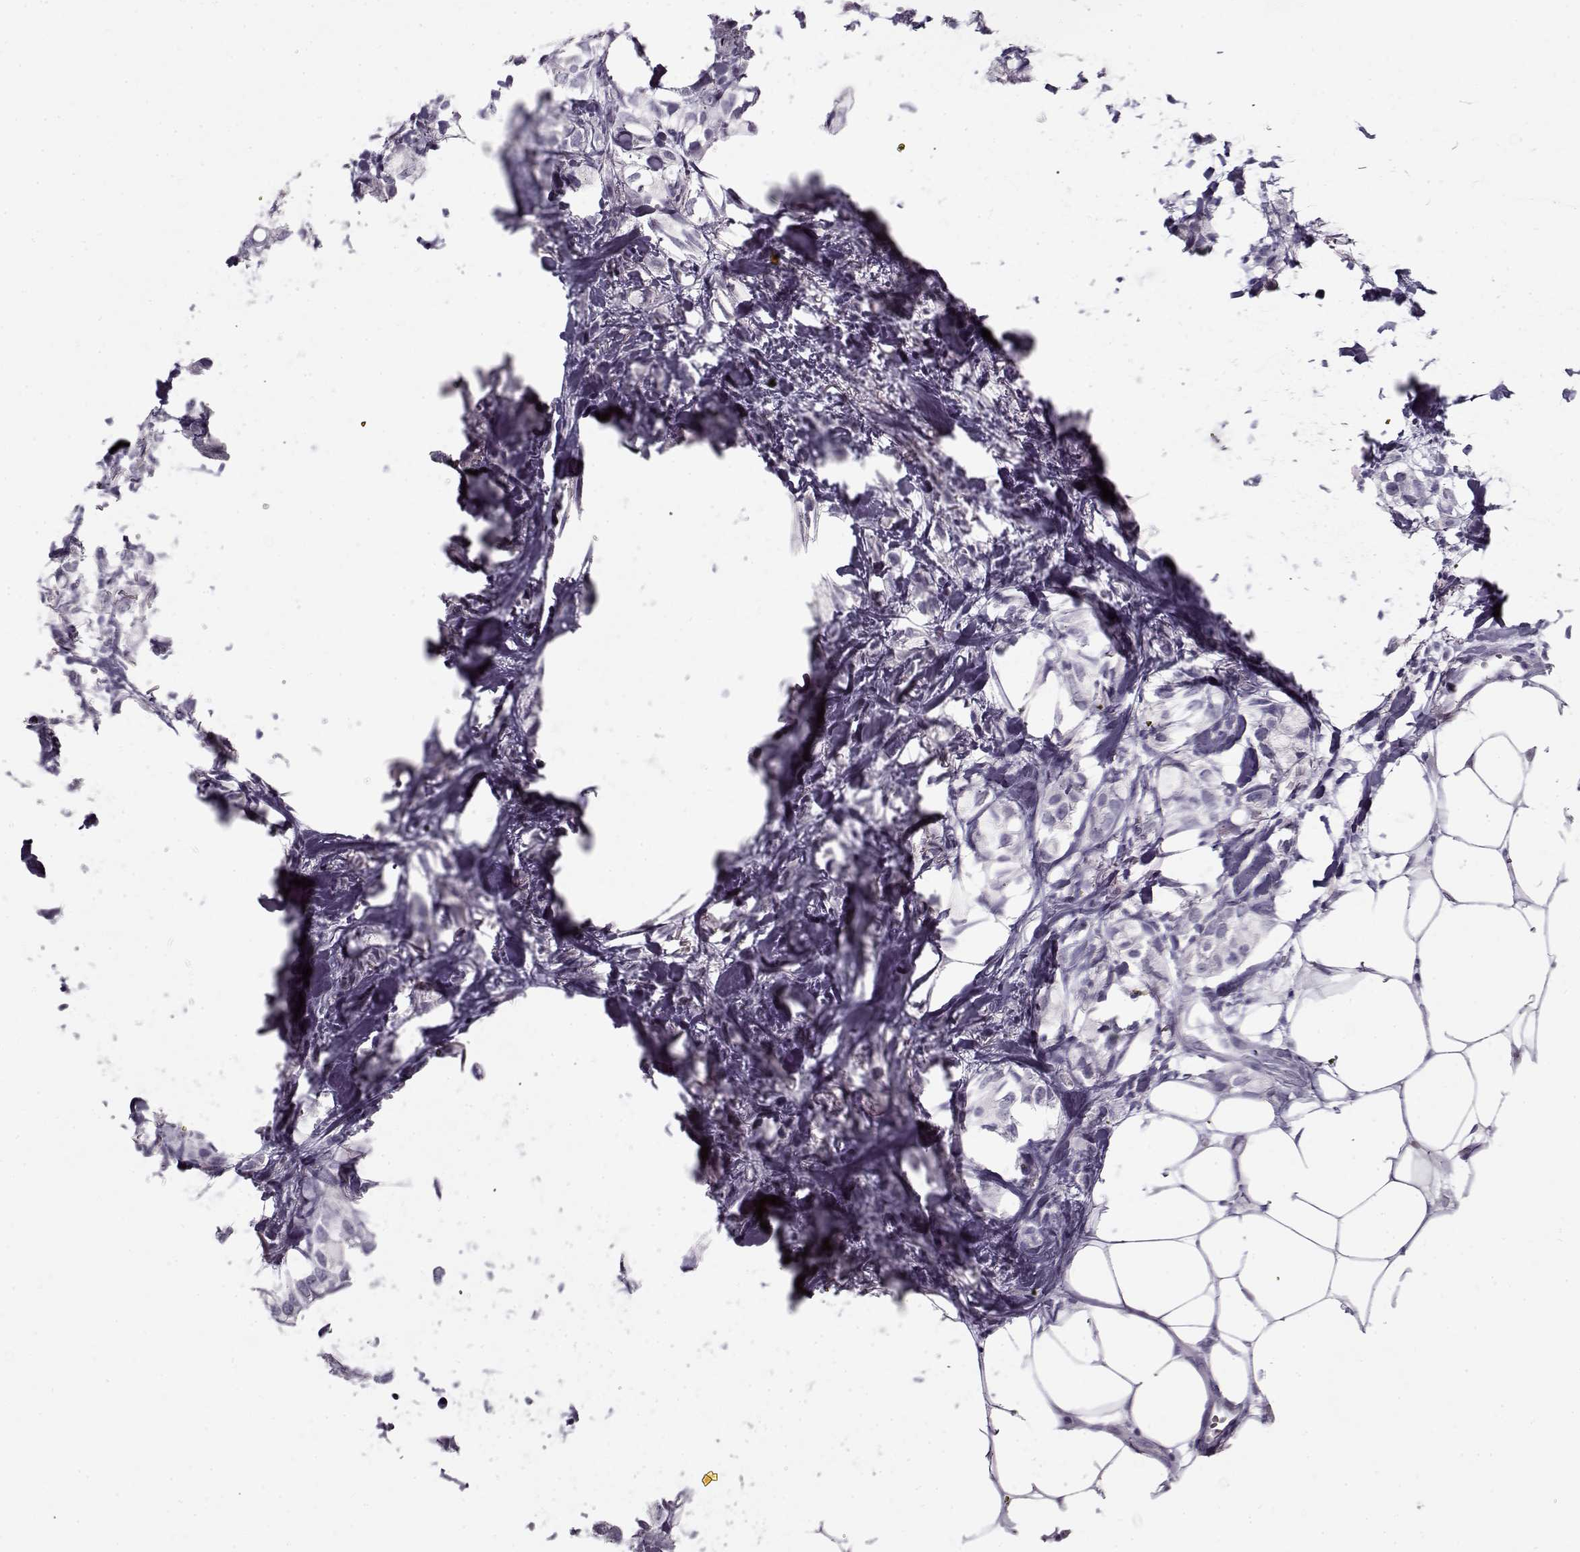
{"staining": {"intensity": "negative", "quantity": "none", "location": "none"}, "tissue": "breast cancer", "cell_type": "Tumor cells", "image_type": "cancer", "snomed": [{"axis": "morphology", "description": "Duct carcinoma"}, {"axis": "topography", "description": "Breast"}], "caption": "The micrograph exhibits no significant positivity in tumor cells of breast cancer (invasive ductal carcinoma).", "gene": "PNMT", "patient": {"sex": "female", "age": 85}}